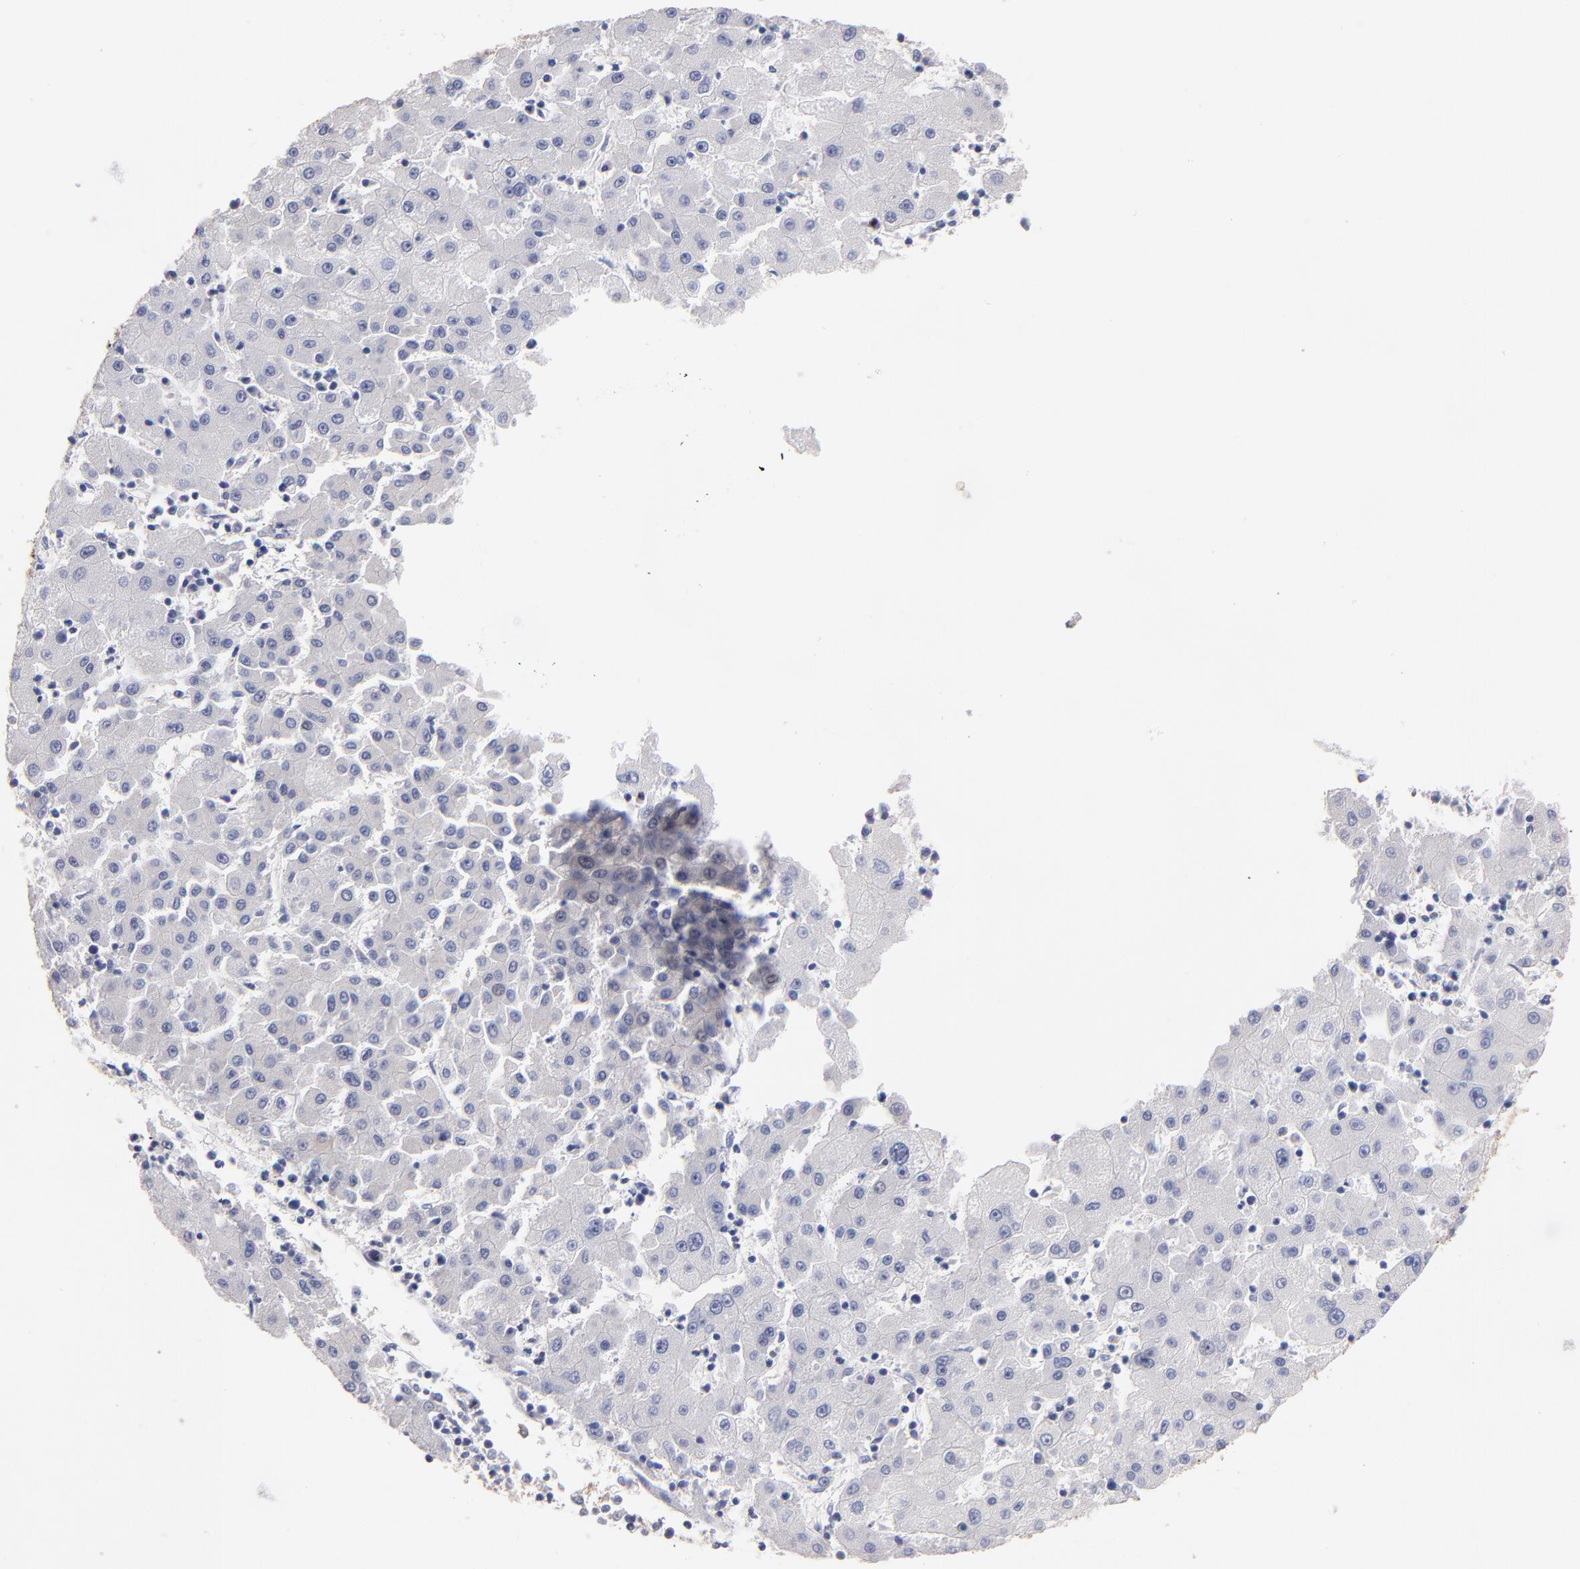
{"staining": {"intensity": "negative", "quantity": "none", "location": "none"}, "tissue": "liver cancer", "cell_type": "Tumor cells", "image_type": "cancer", "snomed": [{"axis": "morphology", "description": "Carcinoma, Hepatocellular, NOS"}, {"axis": "topography", "description": "Liver"}], "caption": "Immunohistochemical staining of human liver cancer shows no significant positivity in tumor cells.", "gene": "RAF1", "patient": {"sex": "male", "age": 72}}